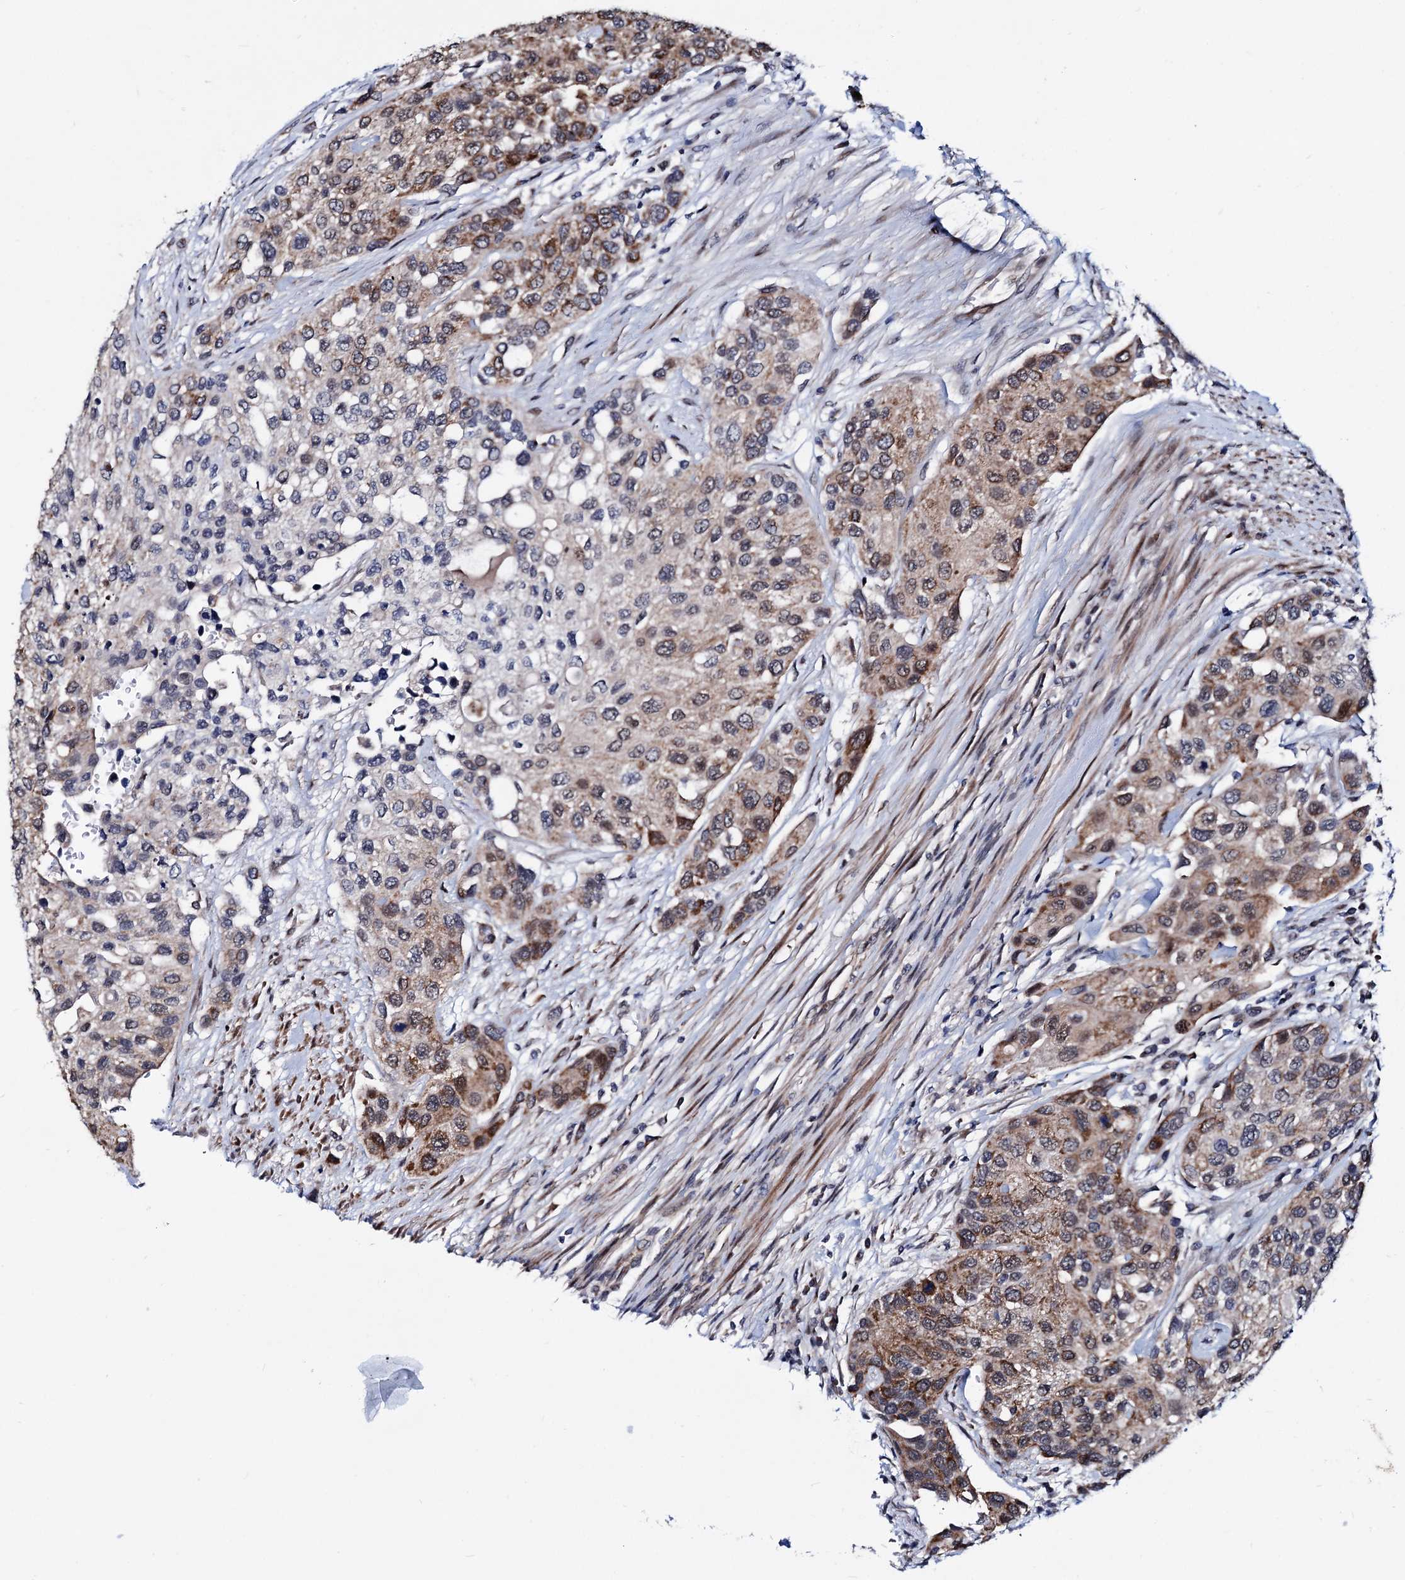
{"staining": {"intensity": "moderate", "quantity": "25%-75%", "location": "cytoplasmic/membranous"}, "tissue": "urothelial cancer", "cell_type": "Tumor cells", "image_type": "cancer", "snomed": [{"axis": "morphology", "description": "Normal tissue, NOS"}, {"axis": "morphology", "description": "Urothelial carcinoma, High grade"}, {"axis": "topography", "description": "Vascular tissue"}, {"axis": "topography", "description": "Urinary bladder"}], "caption": "Protein staining of urothelial carcinoma (high-grade) tissue shows moderate cytoplasmic/membranous expression in approximately 25%-75% of tumor cells.", "gene": "COA4", "patient": {"sex": "female", "age": 56}}